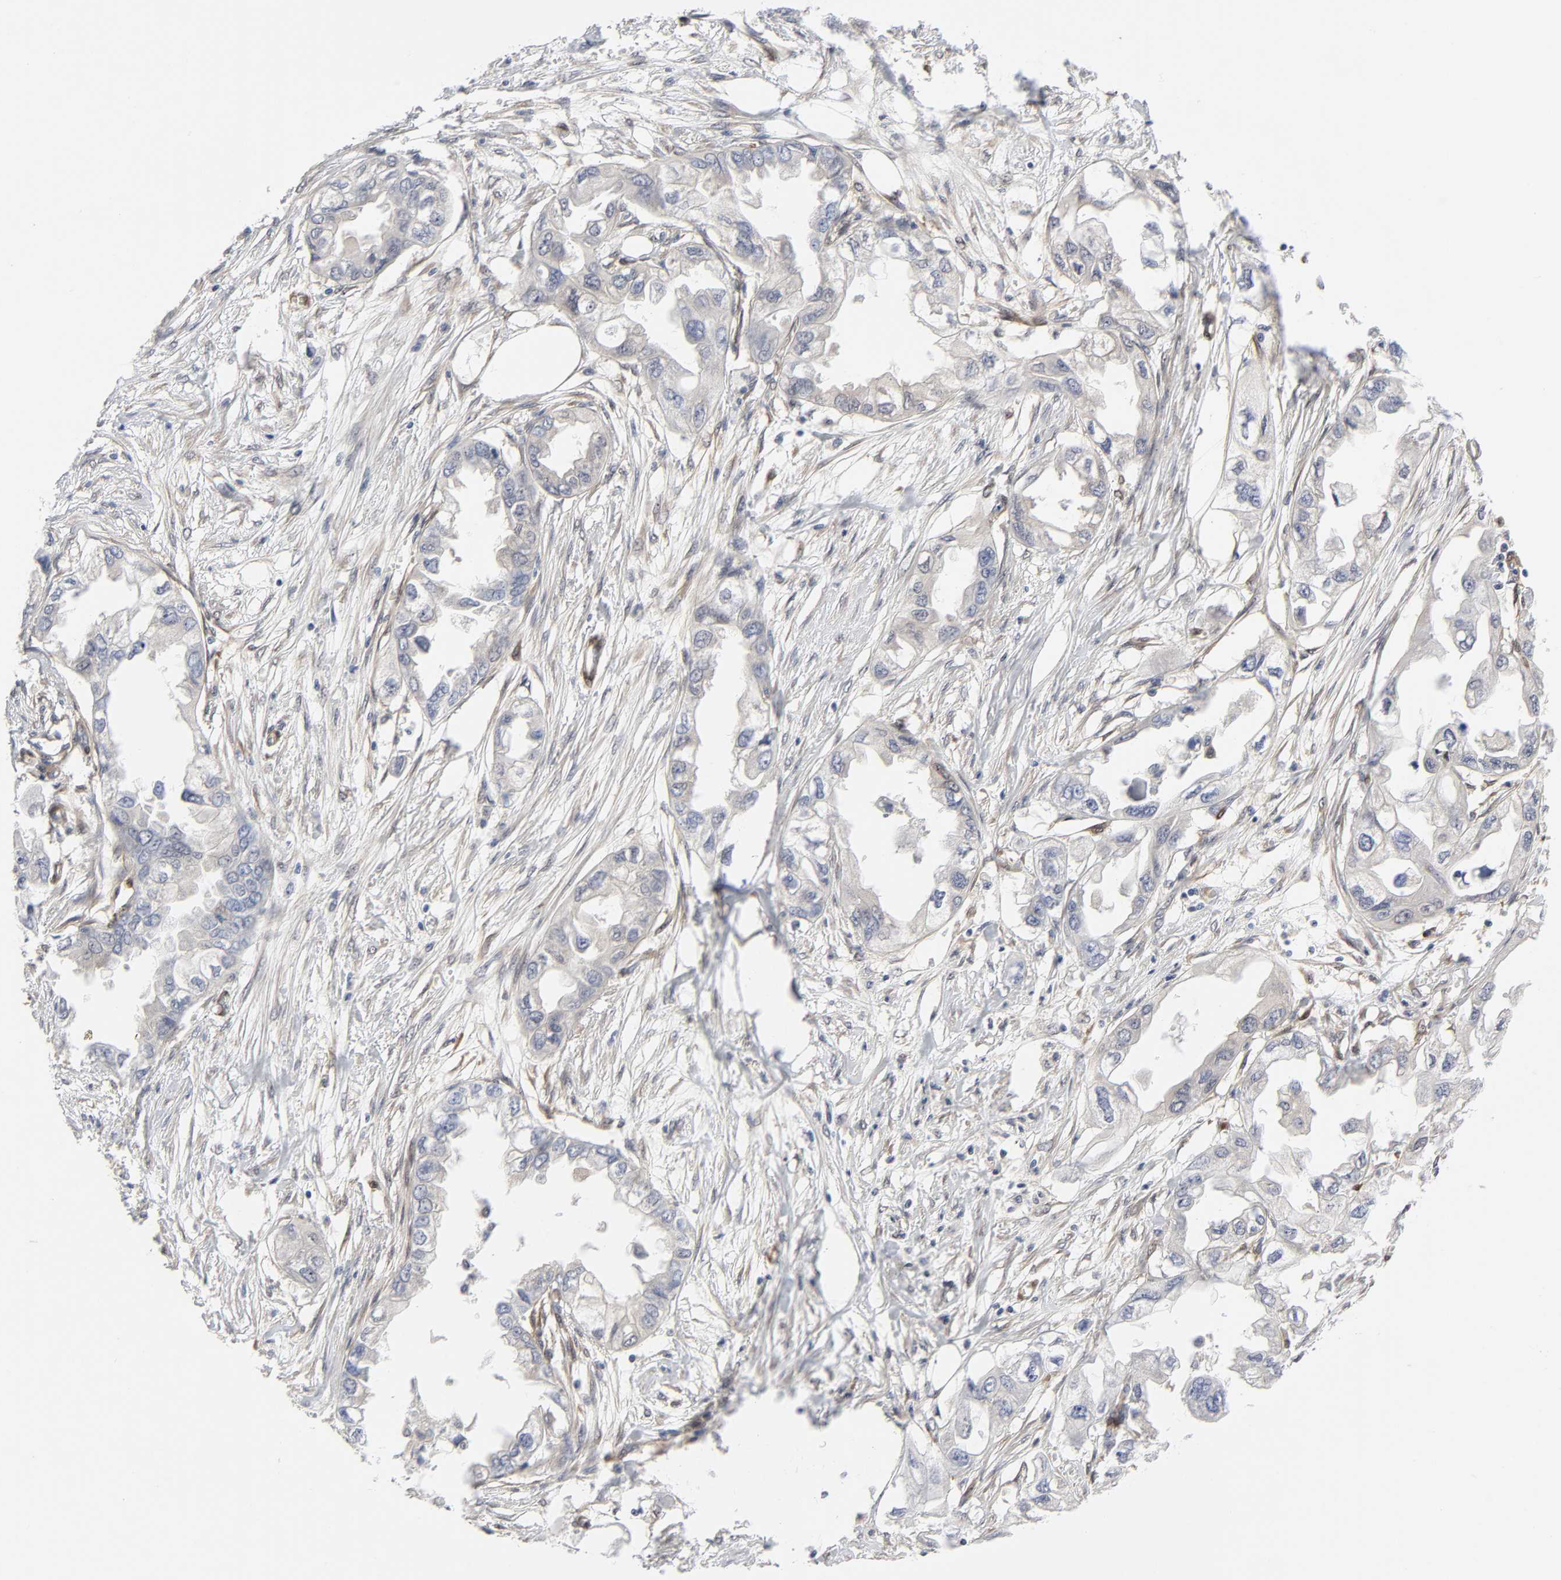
{"staining": {"intensity": "negative", "quantity": "none", "location": "none"}, "tissue": "endometrial cancer", "cell_type": "Tumor cells", "image_type": "cancer", "snomed": [{"axis": "morphology", "description": "Adenocarcinoma, NOS"}, {"axis": "topography", "description": "Endometrium"}], "caption": "Image shows no significant protein staining in tumor cells of endometrial cancer (adenocarcinoma).", "gene": "PTEN", "patient": {"sex": "female", "age": 67}}